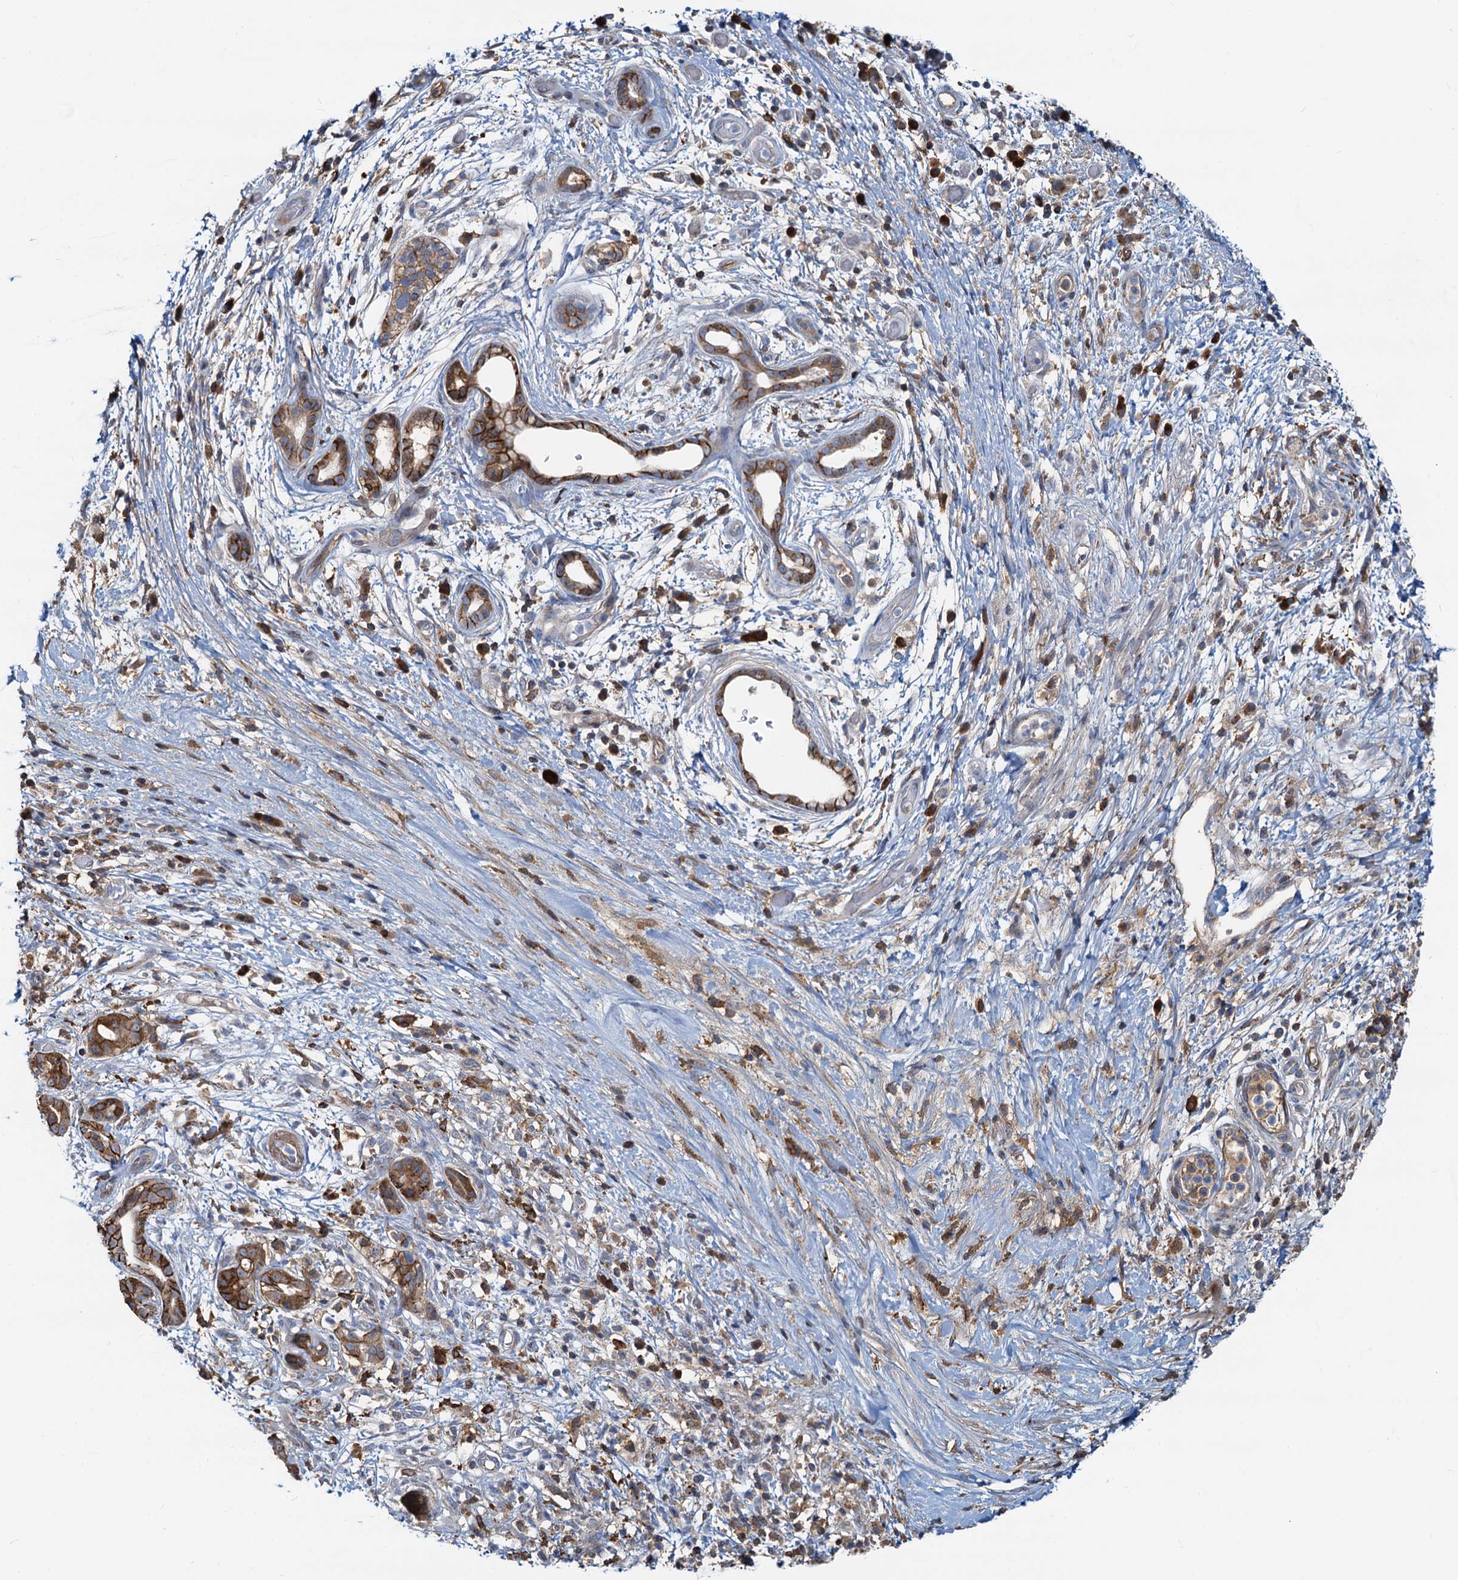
{"staining": {"intensity": "strong", "quantity": ">75%", "location": "cytoplasmic/membranous"}, "tissue": "pancreatic cancer", "cell_type": "Tumor cells", "image_type": "cancer", "snomed": [{"axis": "morphology", "description": "Adenocarcinoma, NOS"}, {"axis": "topography", "description": "Pancreas"}], "caption": "Adenocarcinoma (pancreatic) stained with immunohistochemistry (IHC) reveals strong cytoplasmic/membranous expression in about >75% of tumor cells.", "gene": "LNX2", "patient": {"sex": "female", "age": 73}}